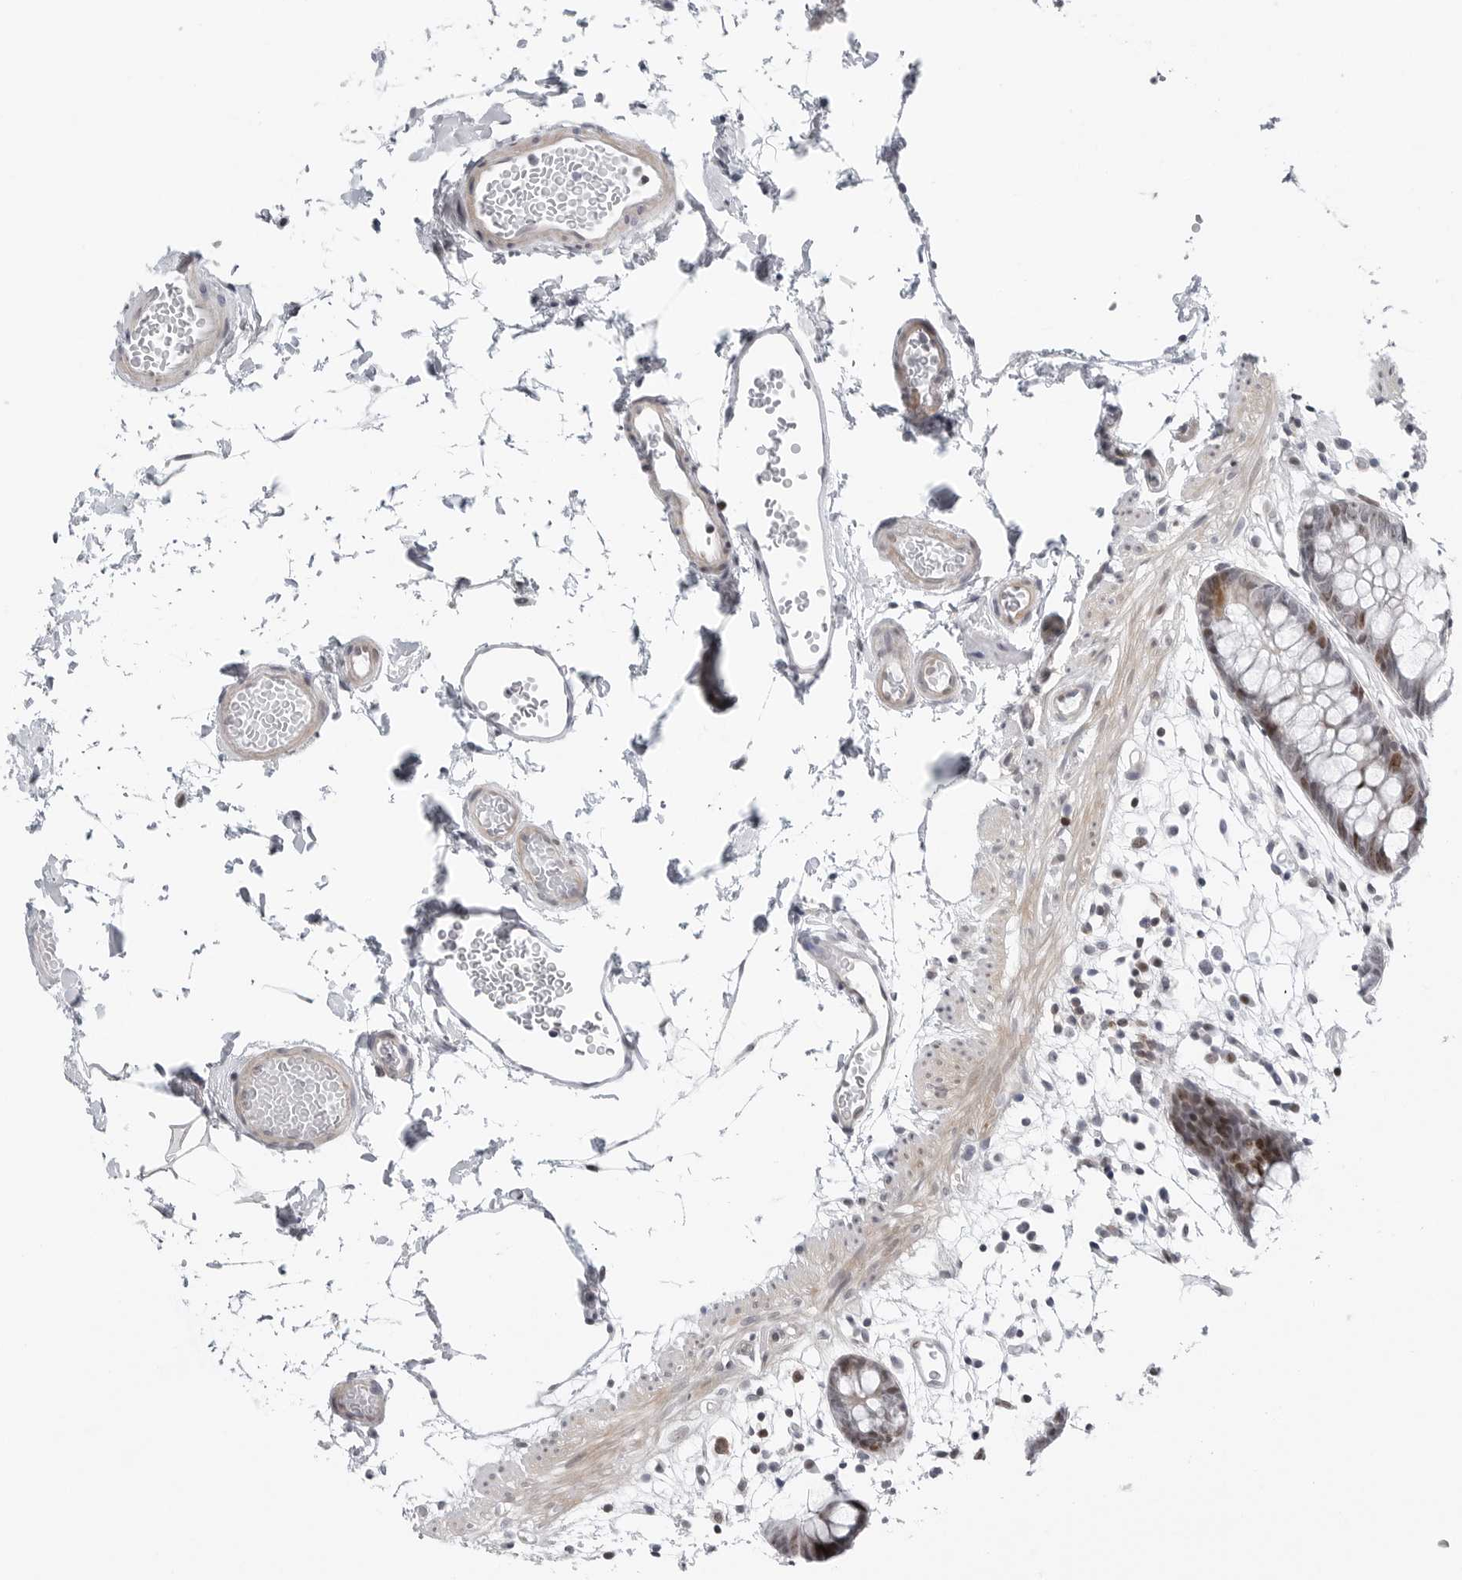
{"staining": {"intensity": "negative", "quantity": "none", "location": "none"}, "tissue": "colon", "cell_type": "Endothelial cells", "image_type": "normal", "snomed": [{"axis": "morphology", "description": "Normal tissue, NOS"}, {"axis": "topography", "description": "Colon"}], "caption": "Immunohistochemistry (IHC) photomicrograph of unremarkable colon stained for a protein (brown), which reveals no positivity in endothelial cells. (DAB (3,3'-diaminobenzidine) immunohistochemistry with hematoxylin counter stain).", "gene": "FAM135B", "patient": {"sex": "male", "age": 56}}